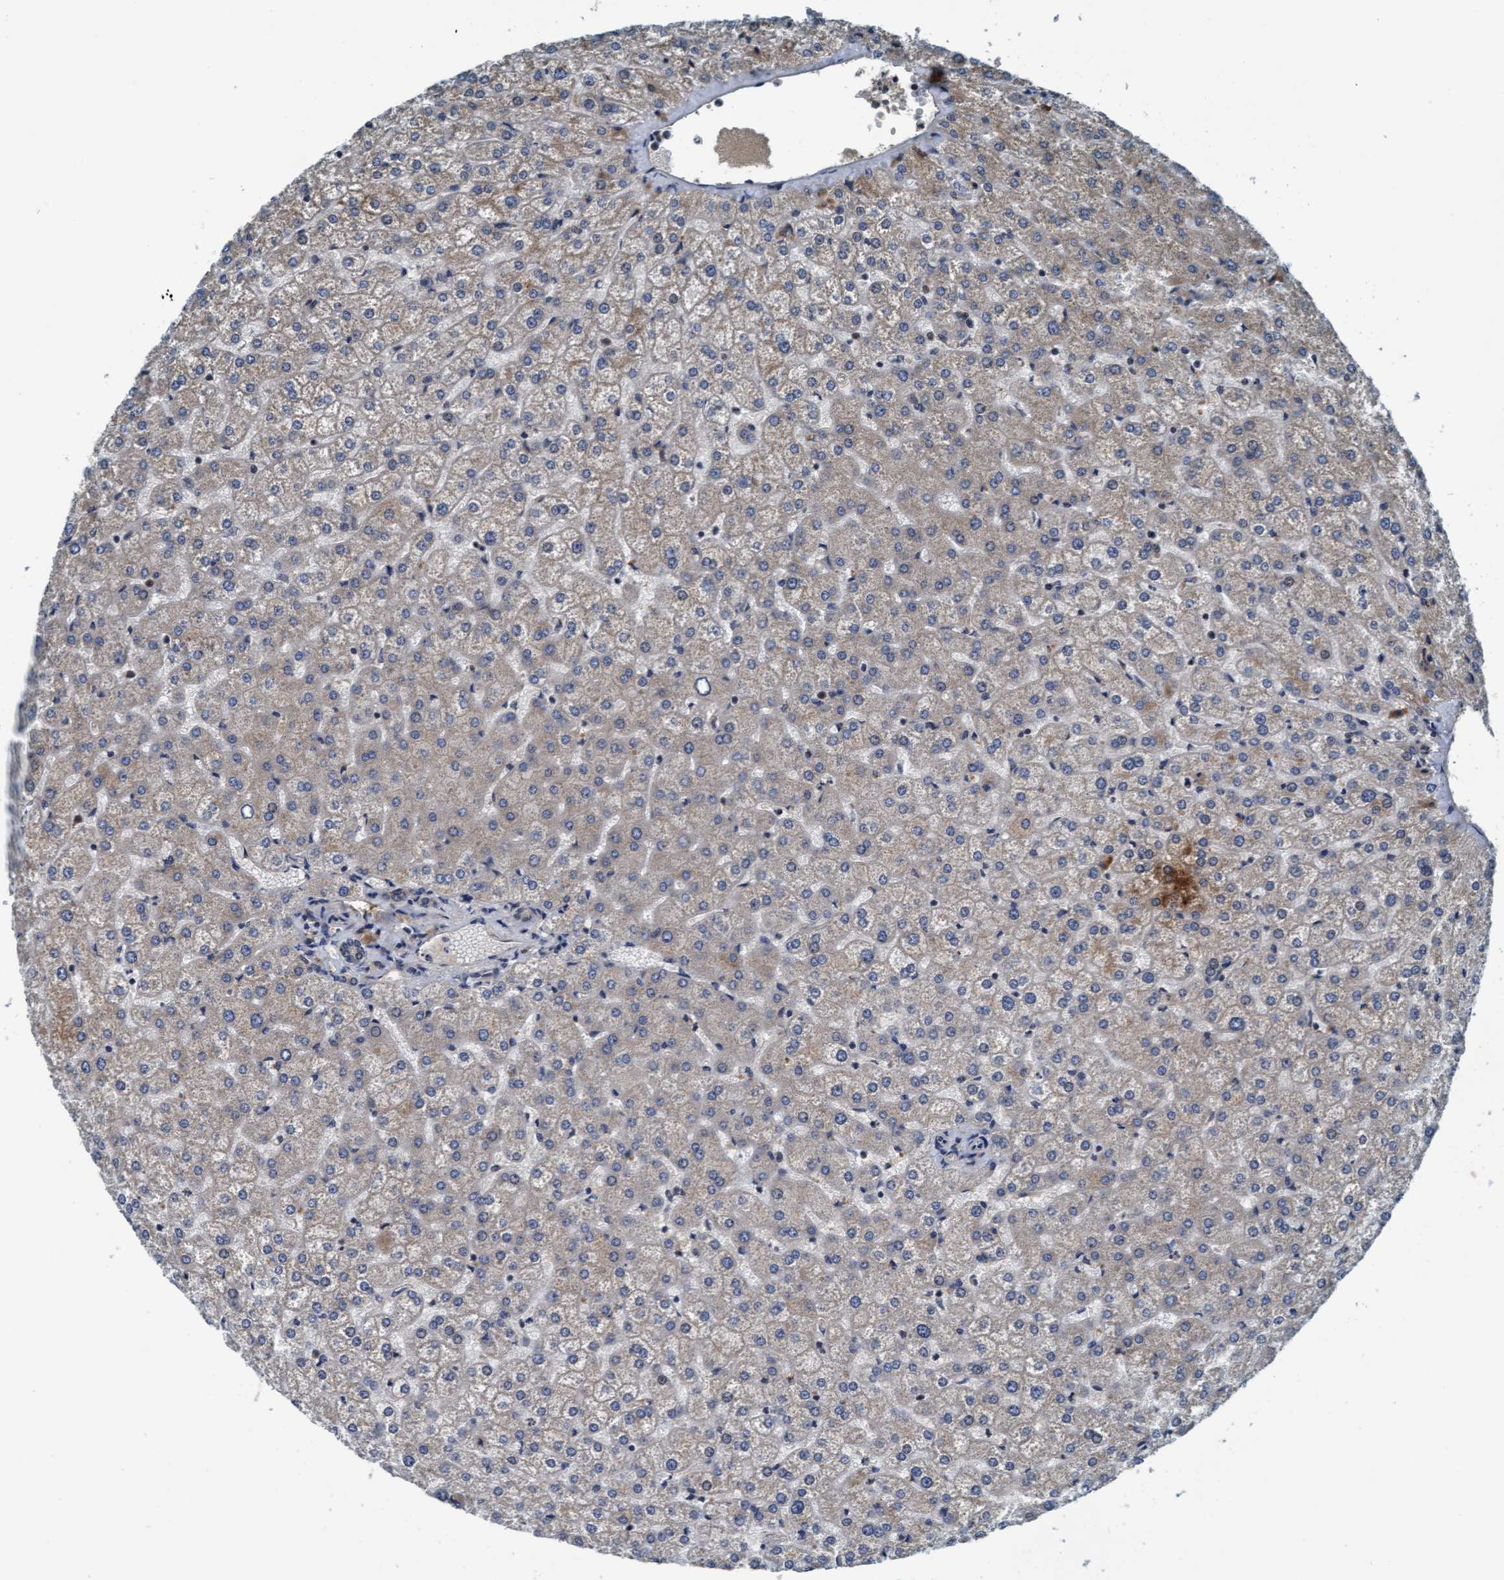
{"staining": {"intensity": "negative", "quantity": "none", "location": "none"}, "tissue": "liver", "cell_type": "Cholangiocytes", "image_type": "normal", "snomed": [{"axis": "morphology", "description": "Normal tissue, NOS"}, {"axis": "topography", "description": "Liver"}], "caption": "This is an immunohistochemistry (IHC) photomicrograph of normal liver. There is no positivity in cholangiocytes.", "gene": "WASF1", "patient": {"sex": "female", "age": 32}}